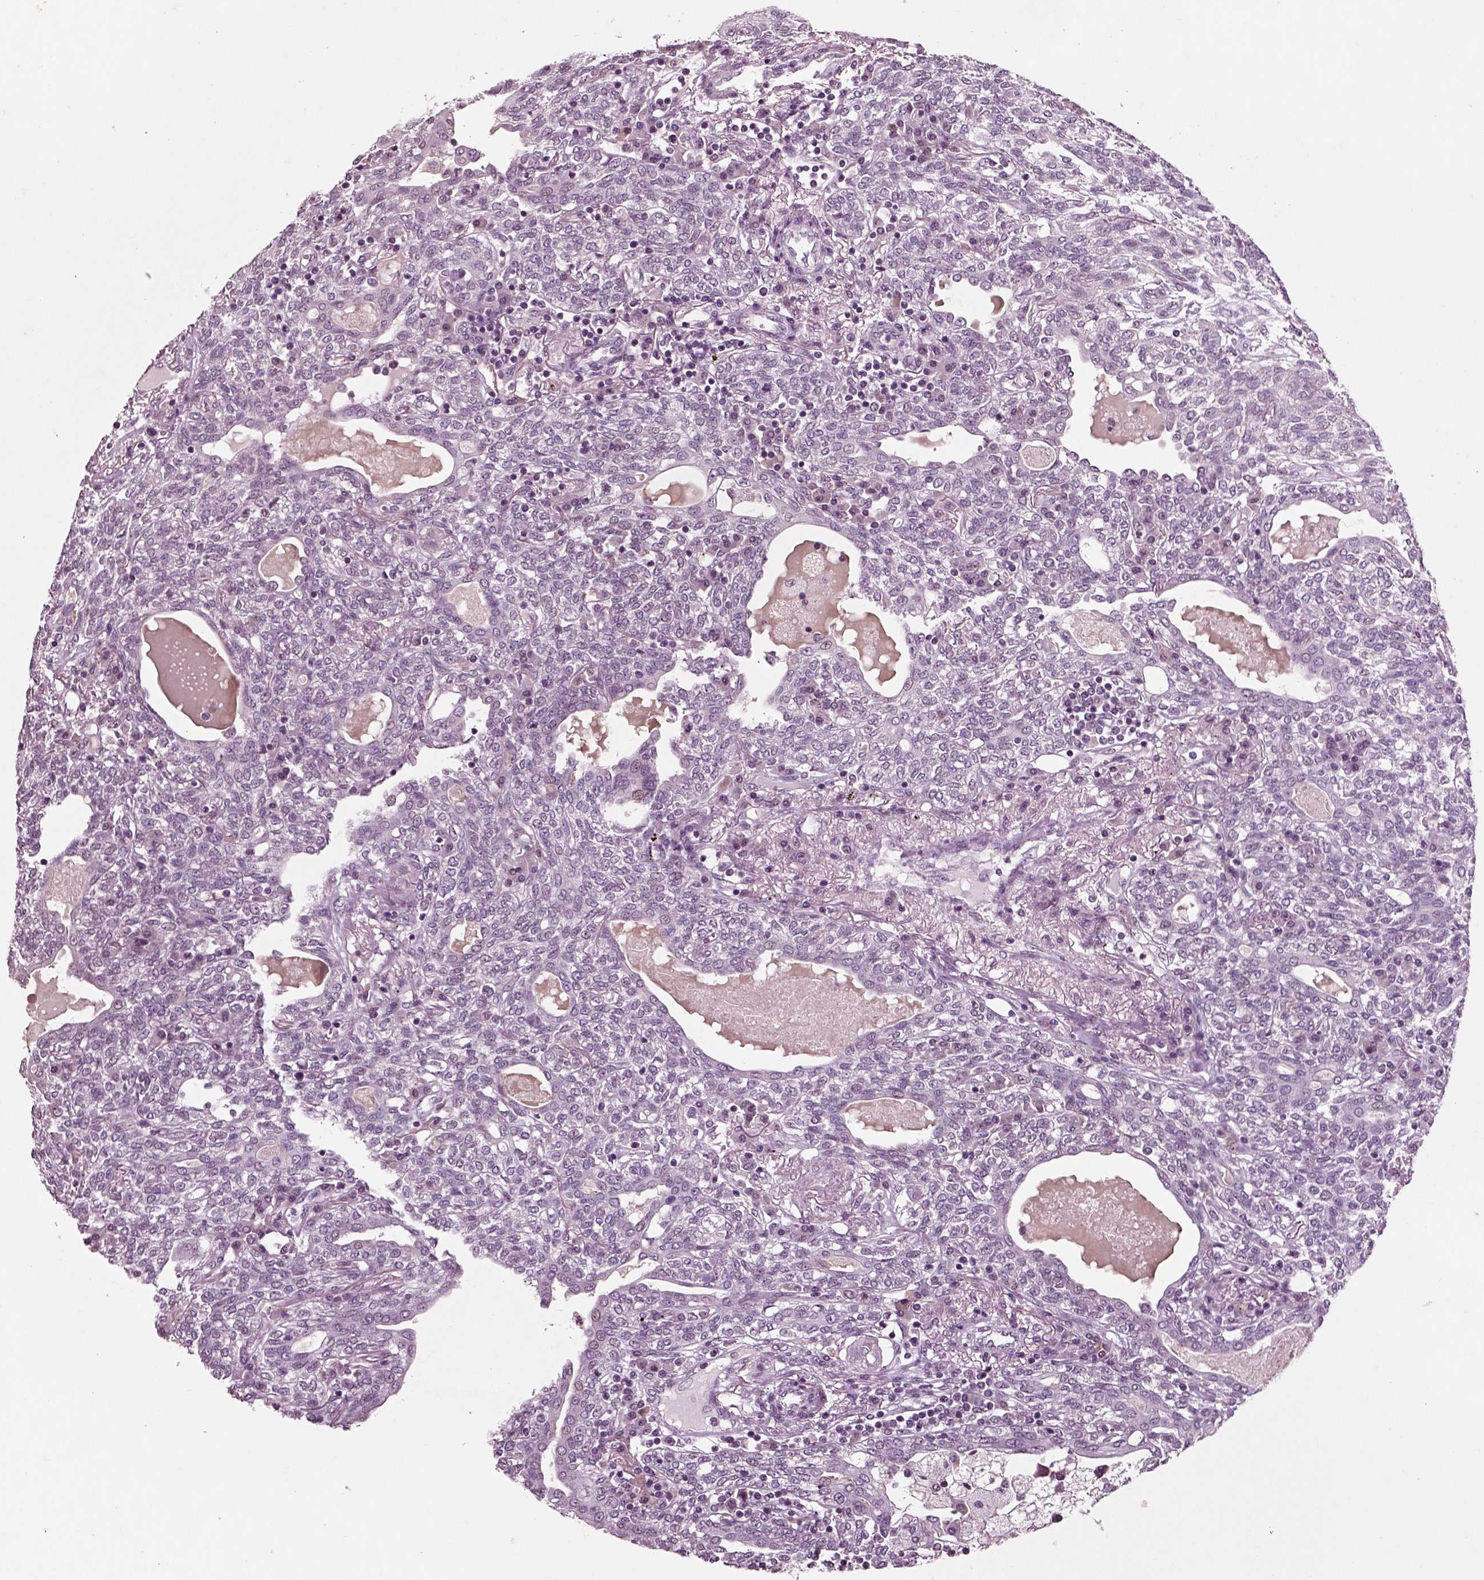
{"staining": {"intensity": "negative", "quantity": "none", "location": "none"}, "tissue": "lung cancer", "cell_type": "Tumor cells", "image_type": "cancer", "snomed": [{"axis": "morphology", "description": "Squamous cell carcinoma, NOS"}, {"axis": "topography", "description": "Lung"}], "caption": "The immunohistochemistry (IHC) image has no significant staining in tumor cells of lung cancer tissue.", "gene": "CHGB", "patient": {"sex": "female", "age": 70}}